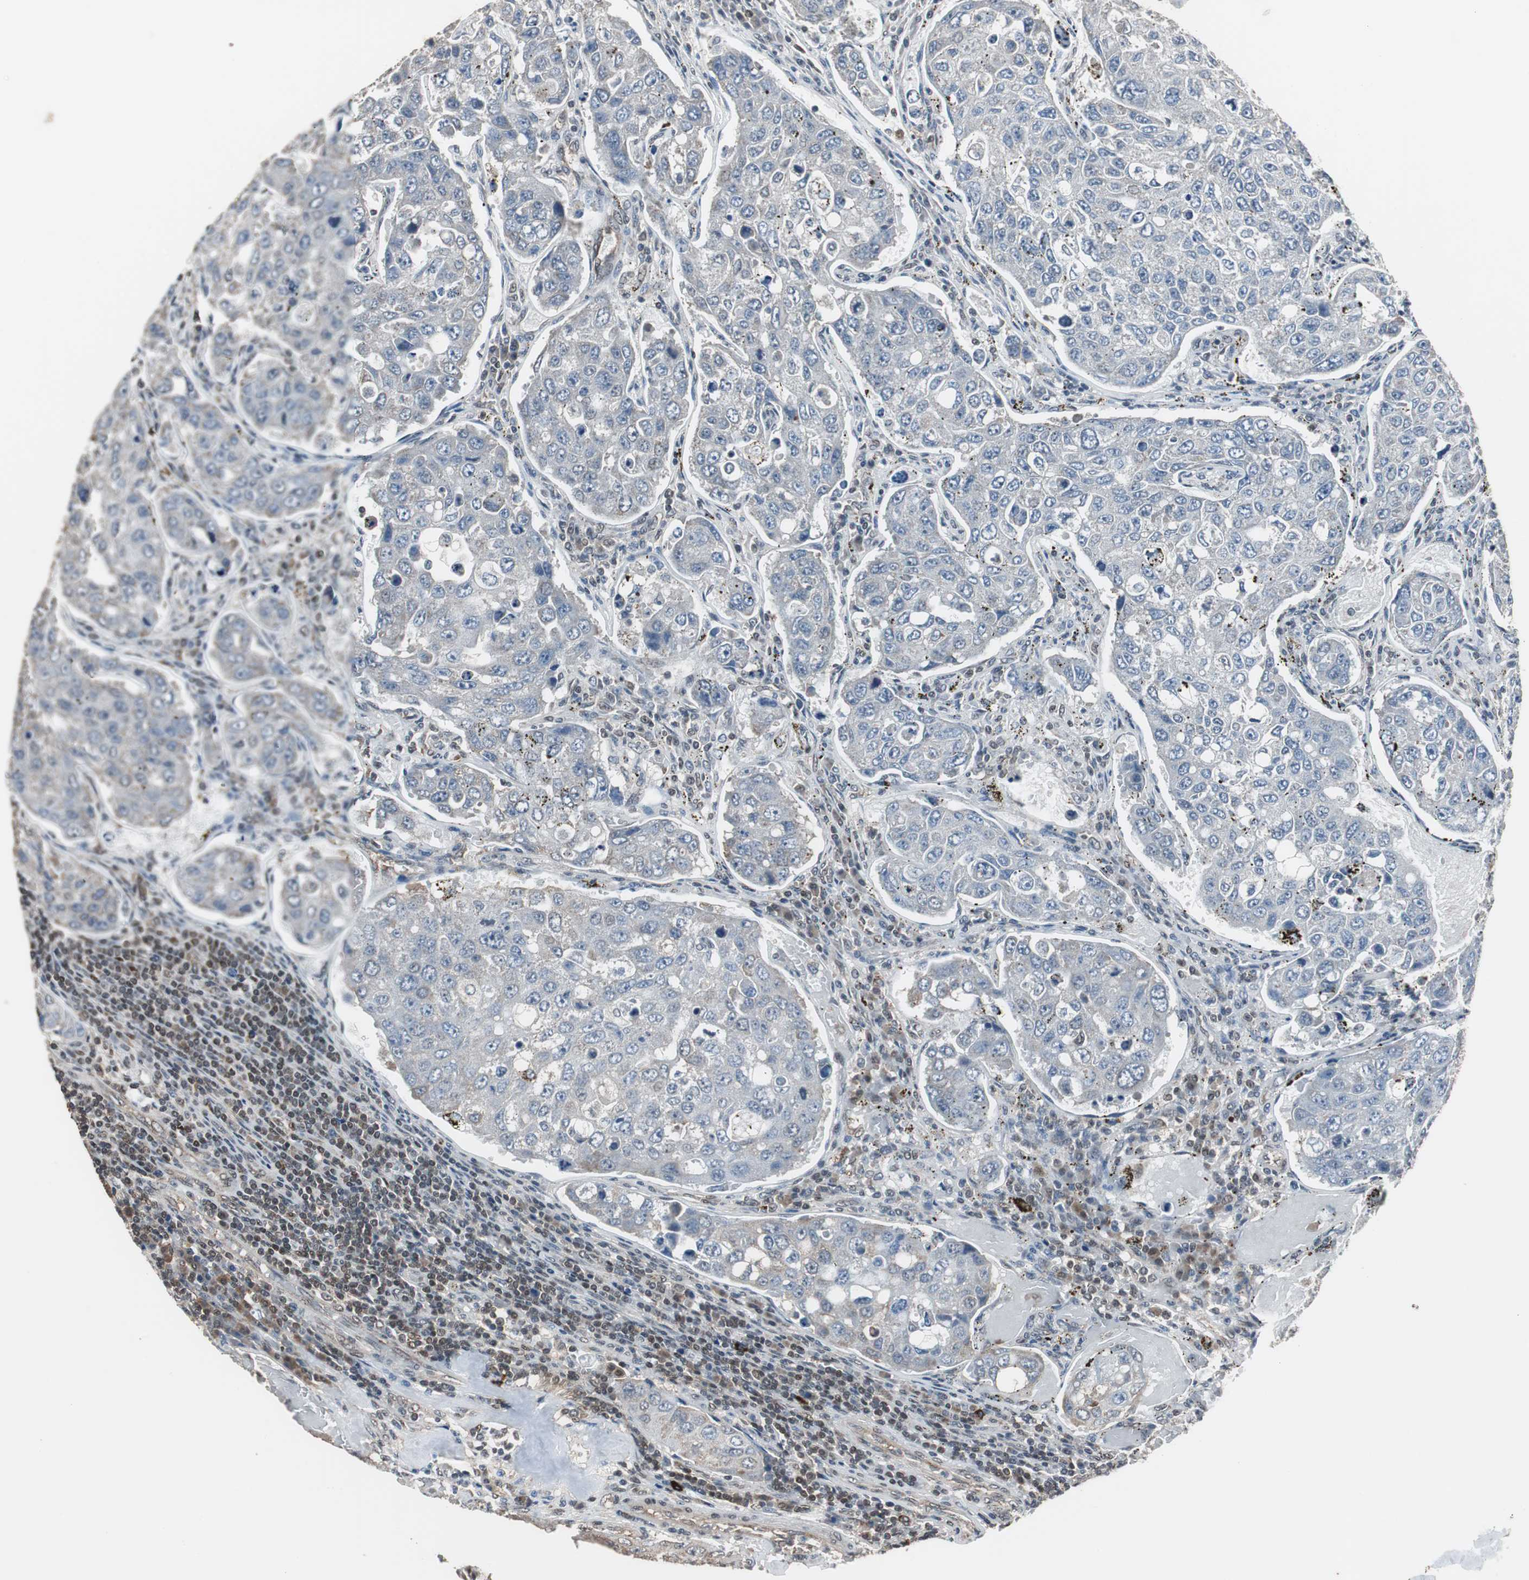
{"staining": {"intensity": "negative", "quantity": "none", "location": "none"}, "tissue": "urothelial cancer", "cell_type": "Tumor cells", "image_type": "cancer", "snomed": [{"axis": "morphology", "description": "Urothelial carcinoma, High grade"}, {"axis": "topography", "description": "Lymph node"}, {"axis": "topography", "description": "Urinary bladder"}], "caption": "Urothelial cancer stained for a protein using immunohistochemistry (IHC) exhibits no positivity tumor cells.", "gene": "ZHX2", "patient": {"sex": "male", "age": 51}}